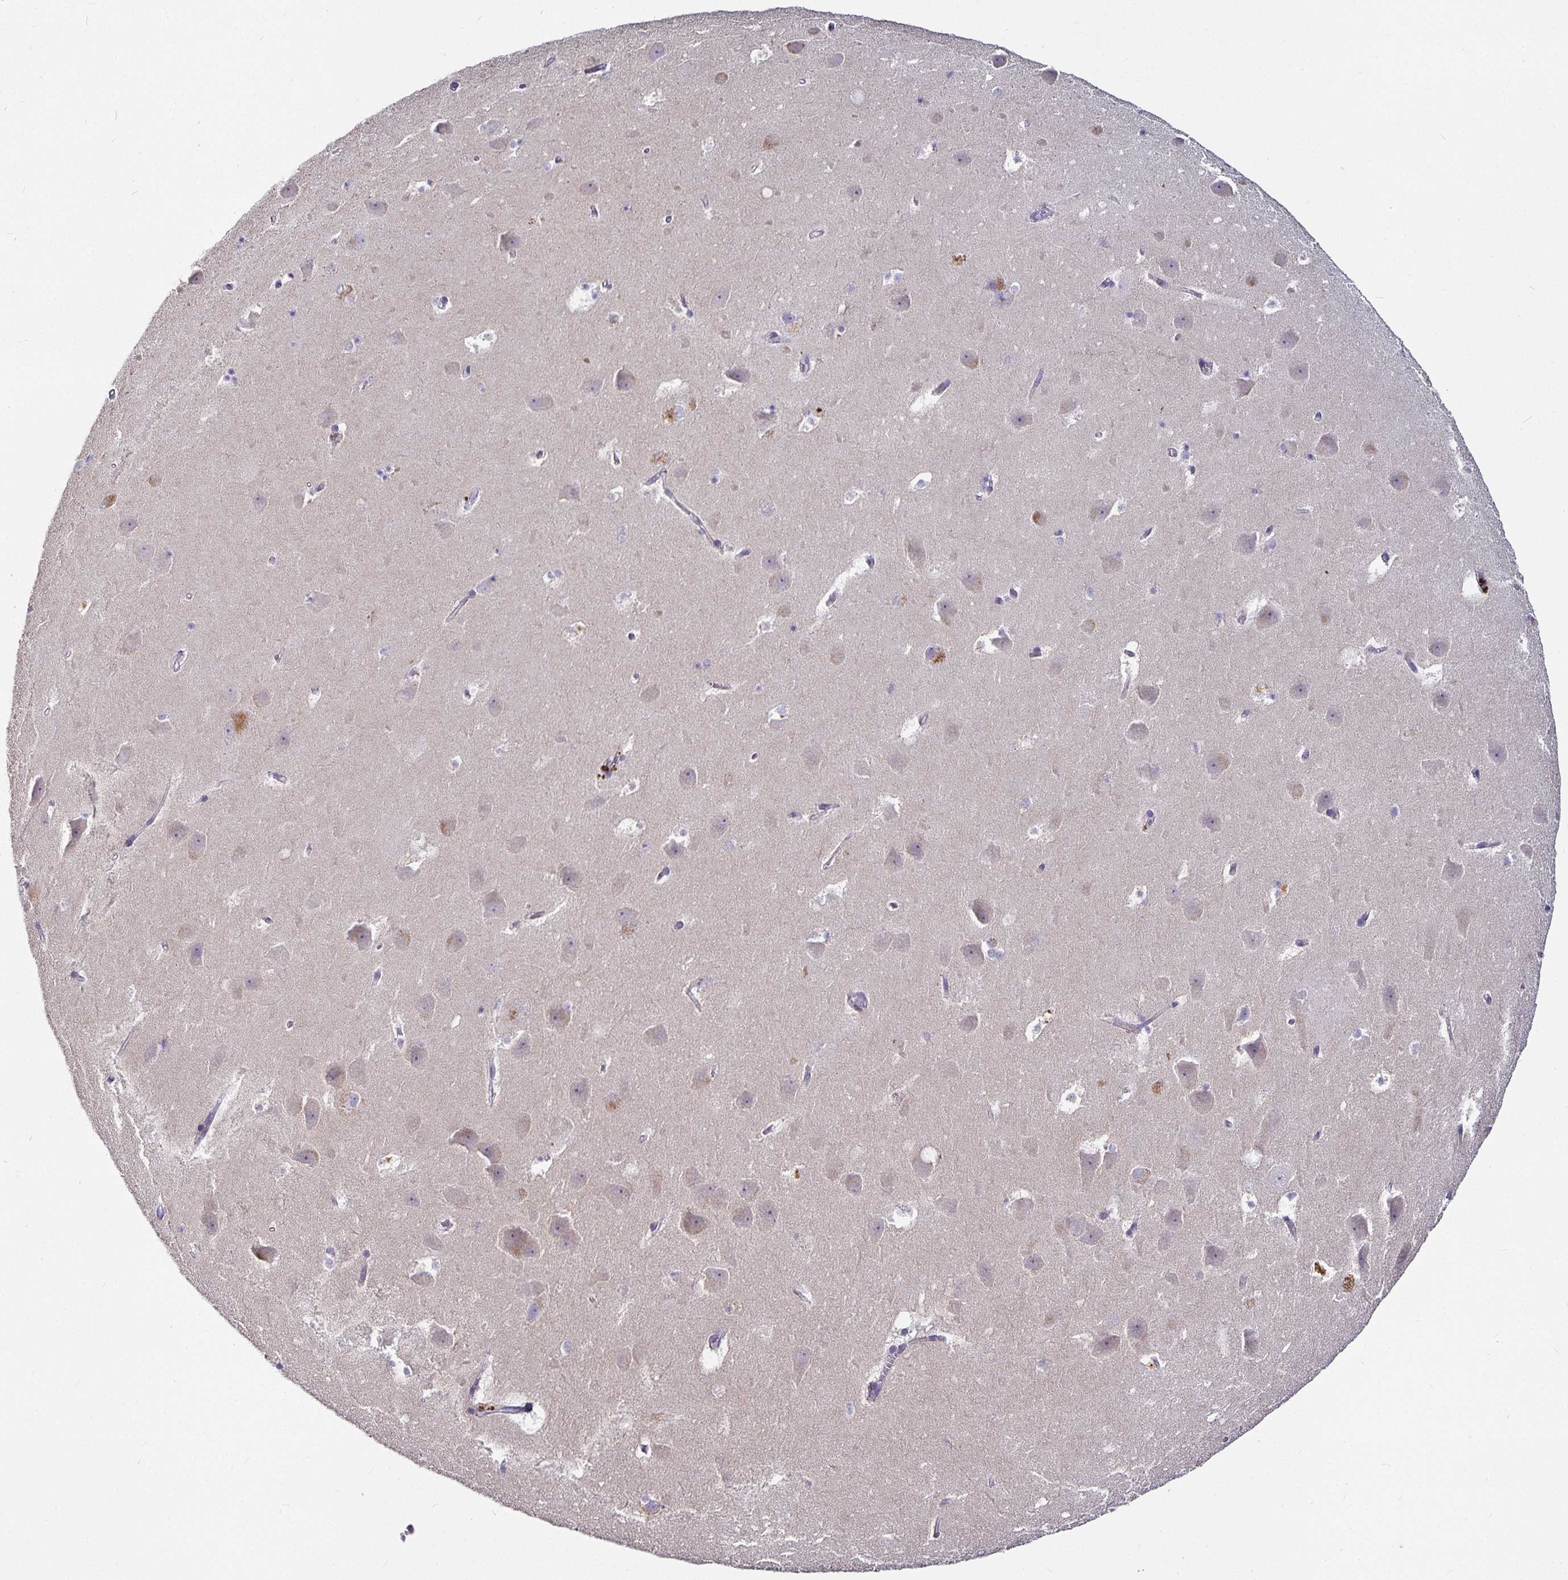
{"staining": {"intensity": "negative", "quantity": "none", "location": "none"}, "tissue": "hippocampus", "cell_type": "Glial cells", "image_type": "normal", "snomed": [{"axis": "morphology", "description": "Normal tissue, NOS"}, {"axis": "topography", "description": "Hippocampus"}], "caption": "Protein analysis of normal hippocampus demonstrates no significant expression in glial cells.", "gene": "CA12", "patient": {"sex": "male", "age": 58}}